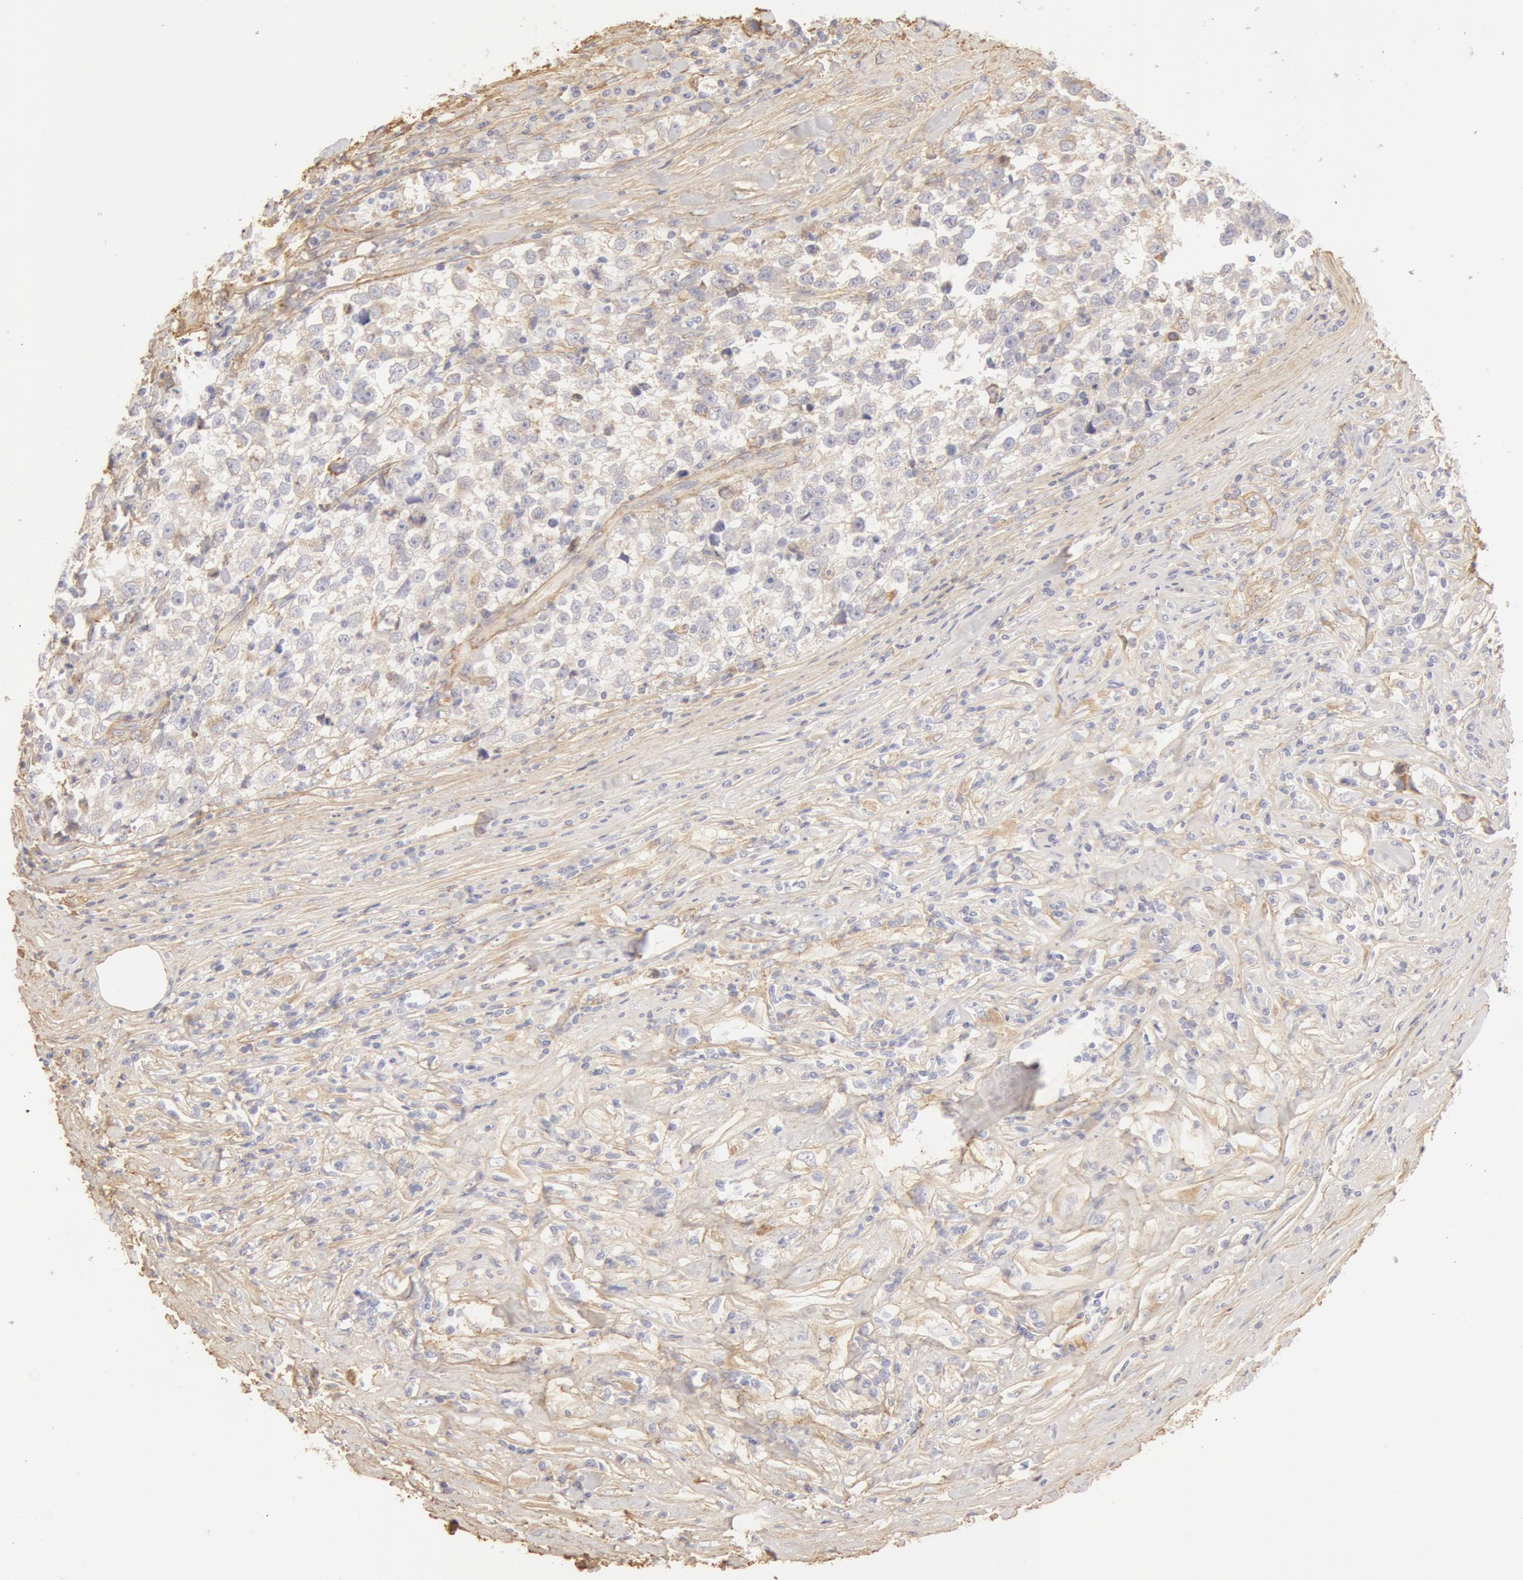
{"staining": {"intensity": "weak", "quantity": ">75%", "location": "cytoplasmic/membranous"}, "tissue": "testis cancer", "cell_type": "Tumor cells", "image_type": "cancer", "snomed": [{"axis": "morphology", "description": "Seminoma, NOS"}, {"axis": "morphology", "description": "Carcinoma, Embryonal, NOS"}, {"axis": "topography", "description": "Testis"}], "caption": "Tumor cells show weak cytoplasmic/membranous staining in approximately >75% of cells in seminoma (testis).", "gene": "COL4A1", "patient": {"sex": "male", "age": 30}}